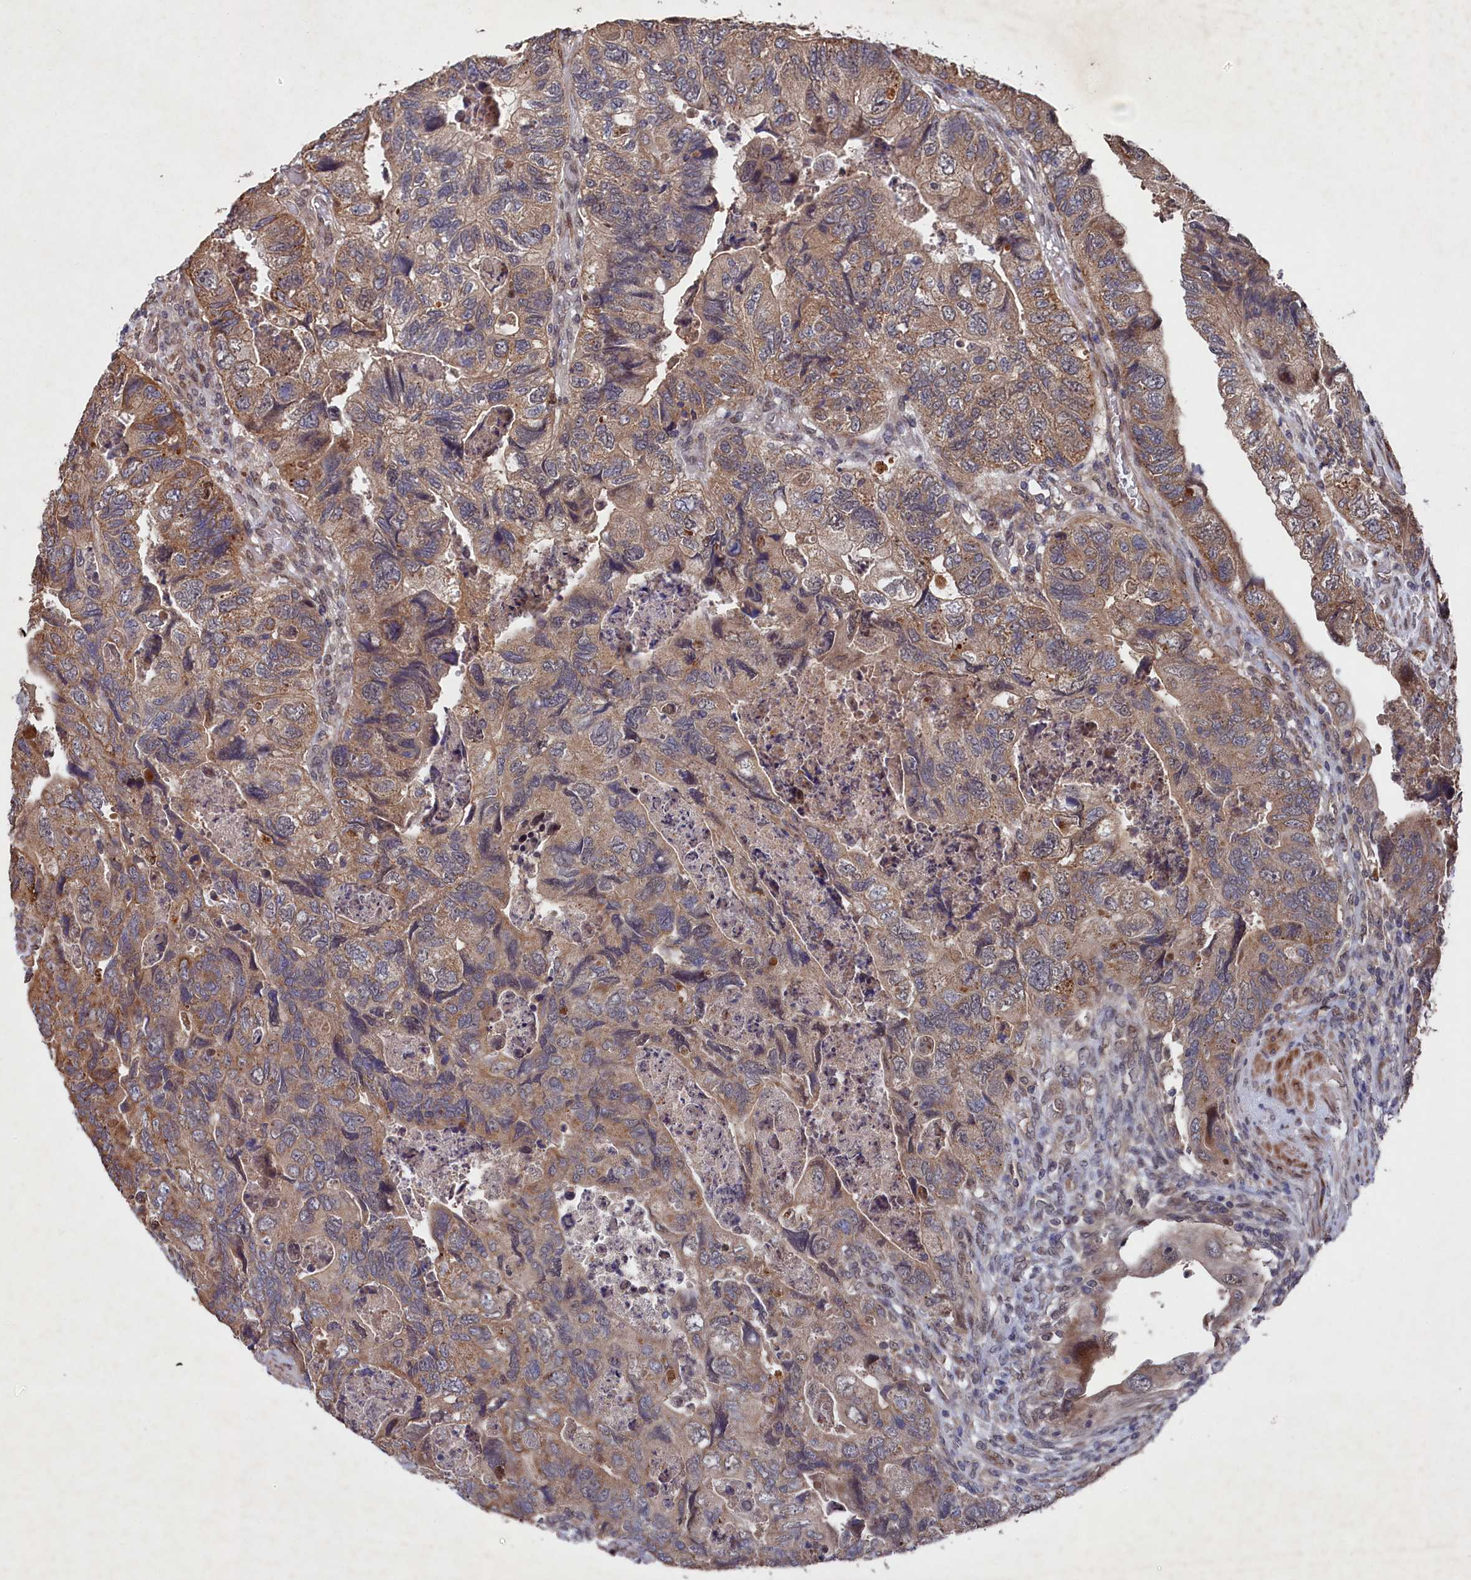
{"staining": {"intensity": "moderate", "quantity": "25%-75%", "location": "cytoplasmic/membranous"}, "tissue": "colorectal cancer", "cell_type": "Tumor cells", "image_type": "cancer", "snomed": [{"axis": "morphology", "description": "Adenocarcinoma, NOS"}, {"axis": "topography", "description": "Rectum"}], "caption": "Immunohistochemical staining of colorectal cancer shows medium levels of moderate cytoplasmic/membranous expression in about 25%-75% of tumor cells. The staining was performed using DAB (3,3'-diaminobenzidine), with brown indicating positive protein expression. Nuclei are stained blue with hematoxylin.", "gene": "SUPV3L1", "patient": {"sex": "male", "age": 63}}